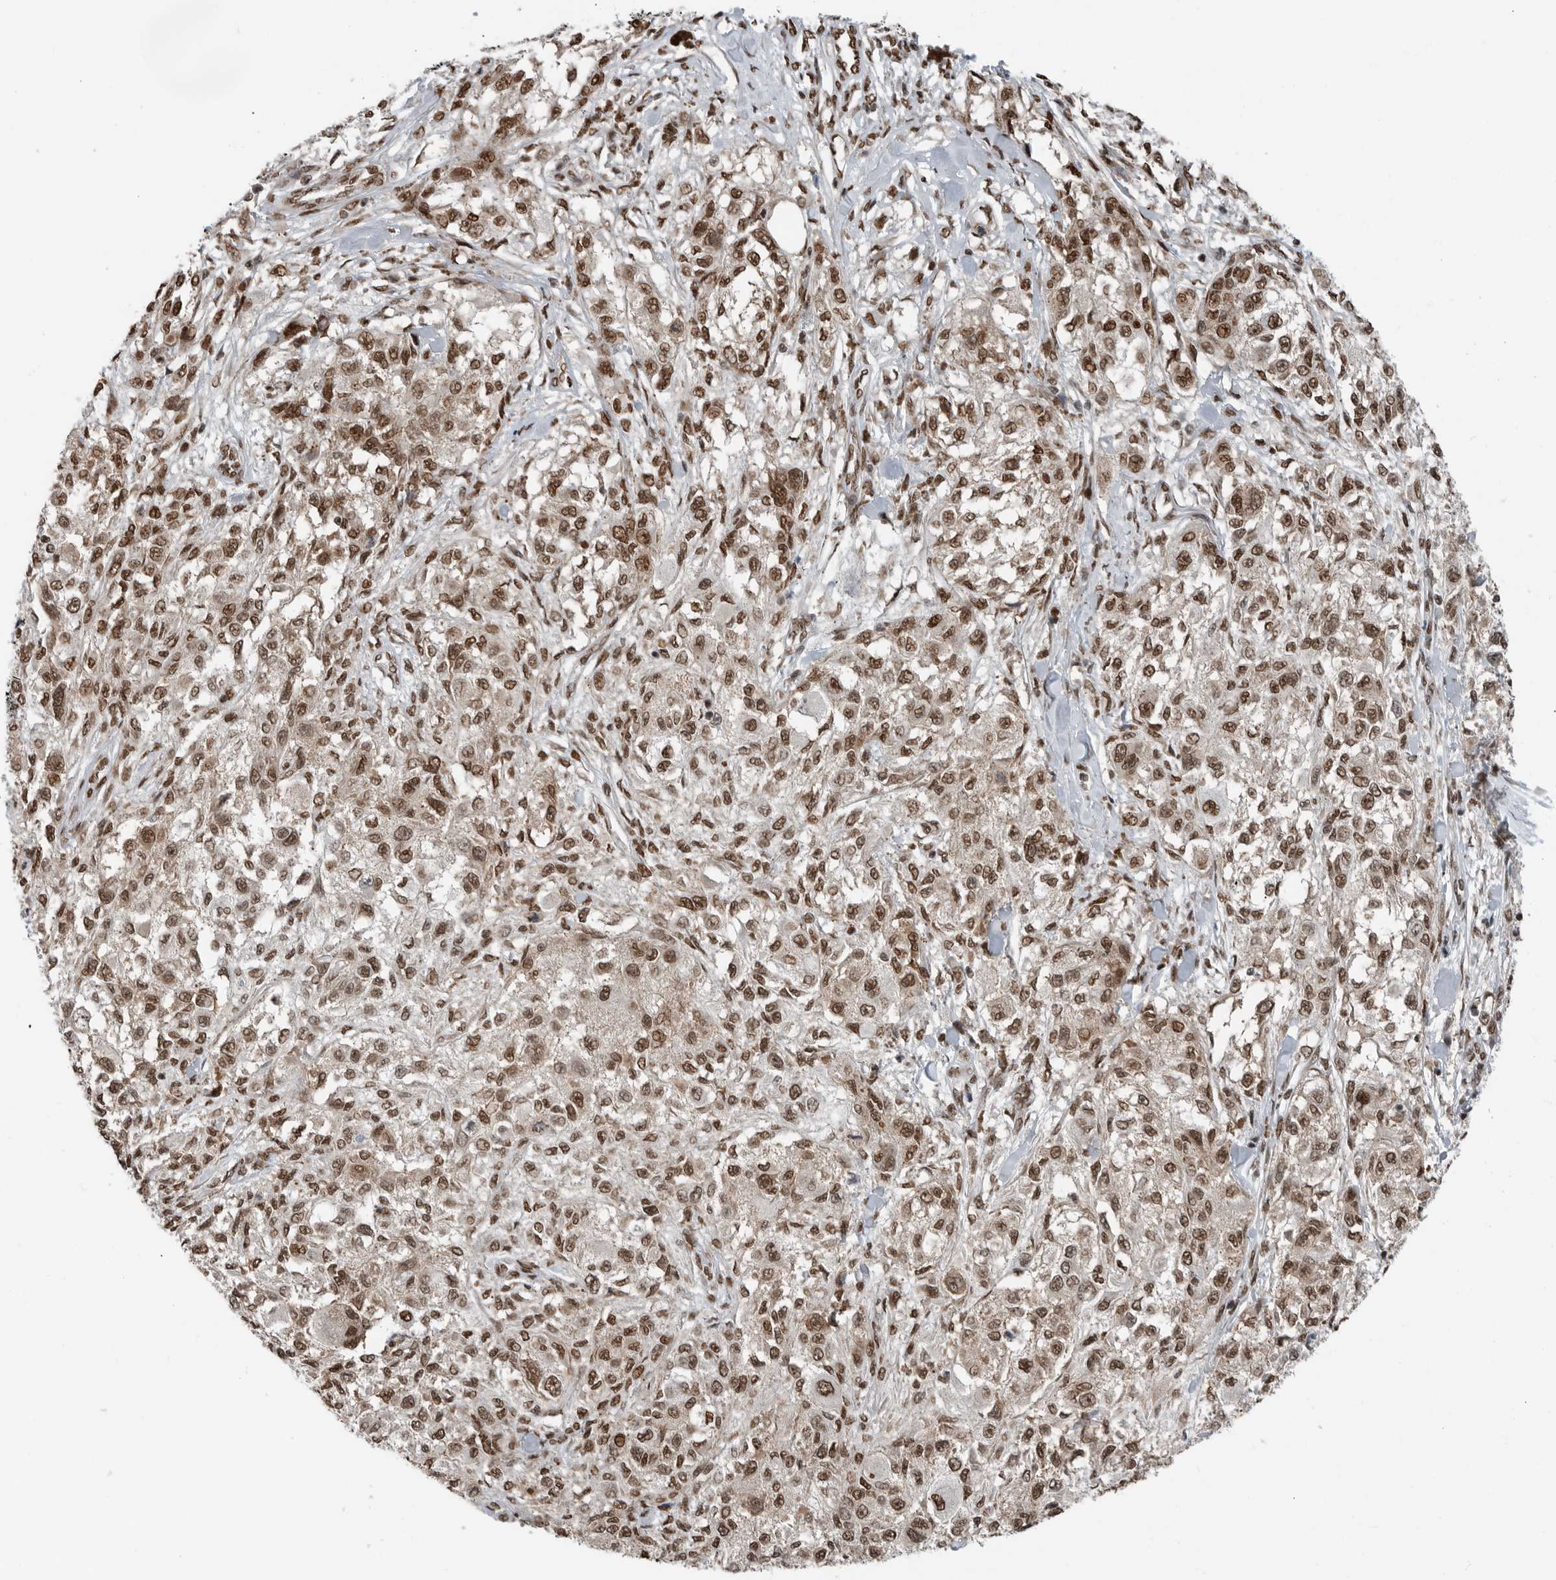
{"staining": {"intensity": "moderate", "quantity": ">75%", "location": "nuclear"}, "tissue": "melanoma", "cell_type": "Tumor cells", "image_type": "cancer", "snomed": [{"axis": "morphology", "description": "Necrosis, NOS"}, {"axis": "morphology", "description": "Malignant melanoma, NOS"}, {"axis": "topography", "description": "Skin"}], "caption": "Protein expression analysis of malignant melanoma reveals moderate nuclear staining in about >75% of tumor cells.", "gene": "BLZF1", "patient": {"sex": "female", "age": 87}}